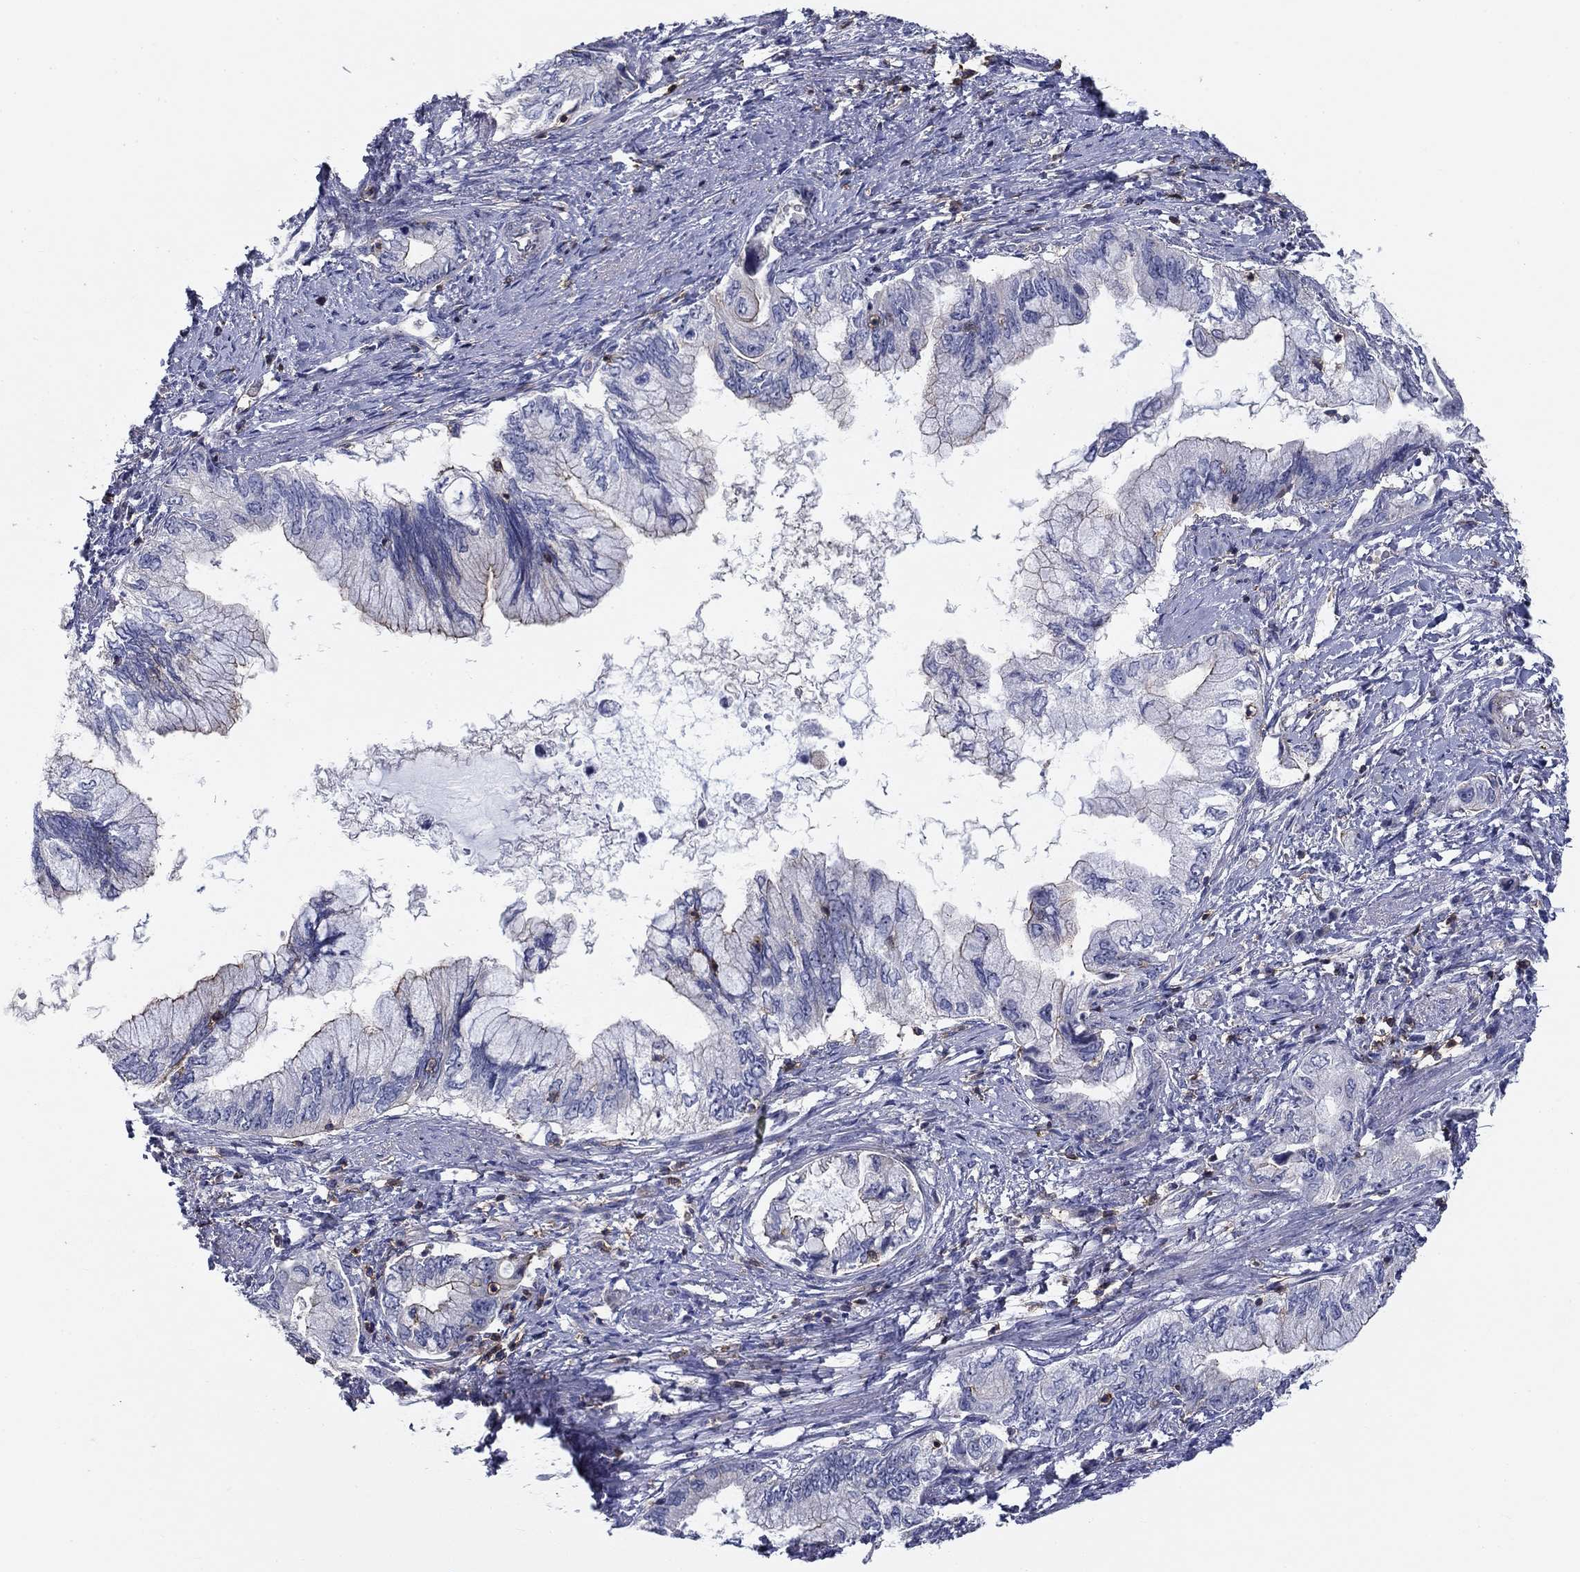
{"staining": {"intensity": "moderate", "quantity": "<25%", "location": "cytoplasmic/membranous"}, "tissue": "pancreatic cancer", "cell_type": "Tumor cells", "image_type": "cancer", "snomed": [{"axis": "morphology", "description": "Adenocarcinoma, NOS"}, {"axis": "topography", "description": "Pancreas"}], "caption": "Protein expression analysis of human pancreatic cancer reveals moderate cytoplasmic/membranous expression in about <25% of tumor cells.", "gene": "SIT1", "patient": {"sex": "female", "age": 73}}